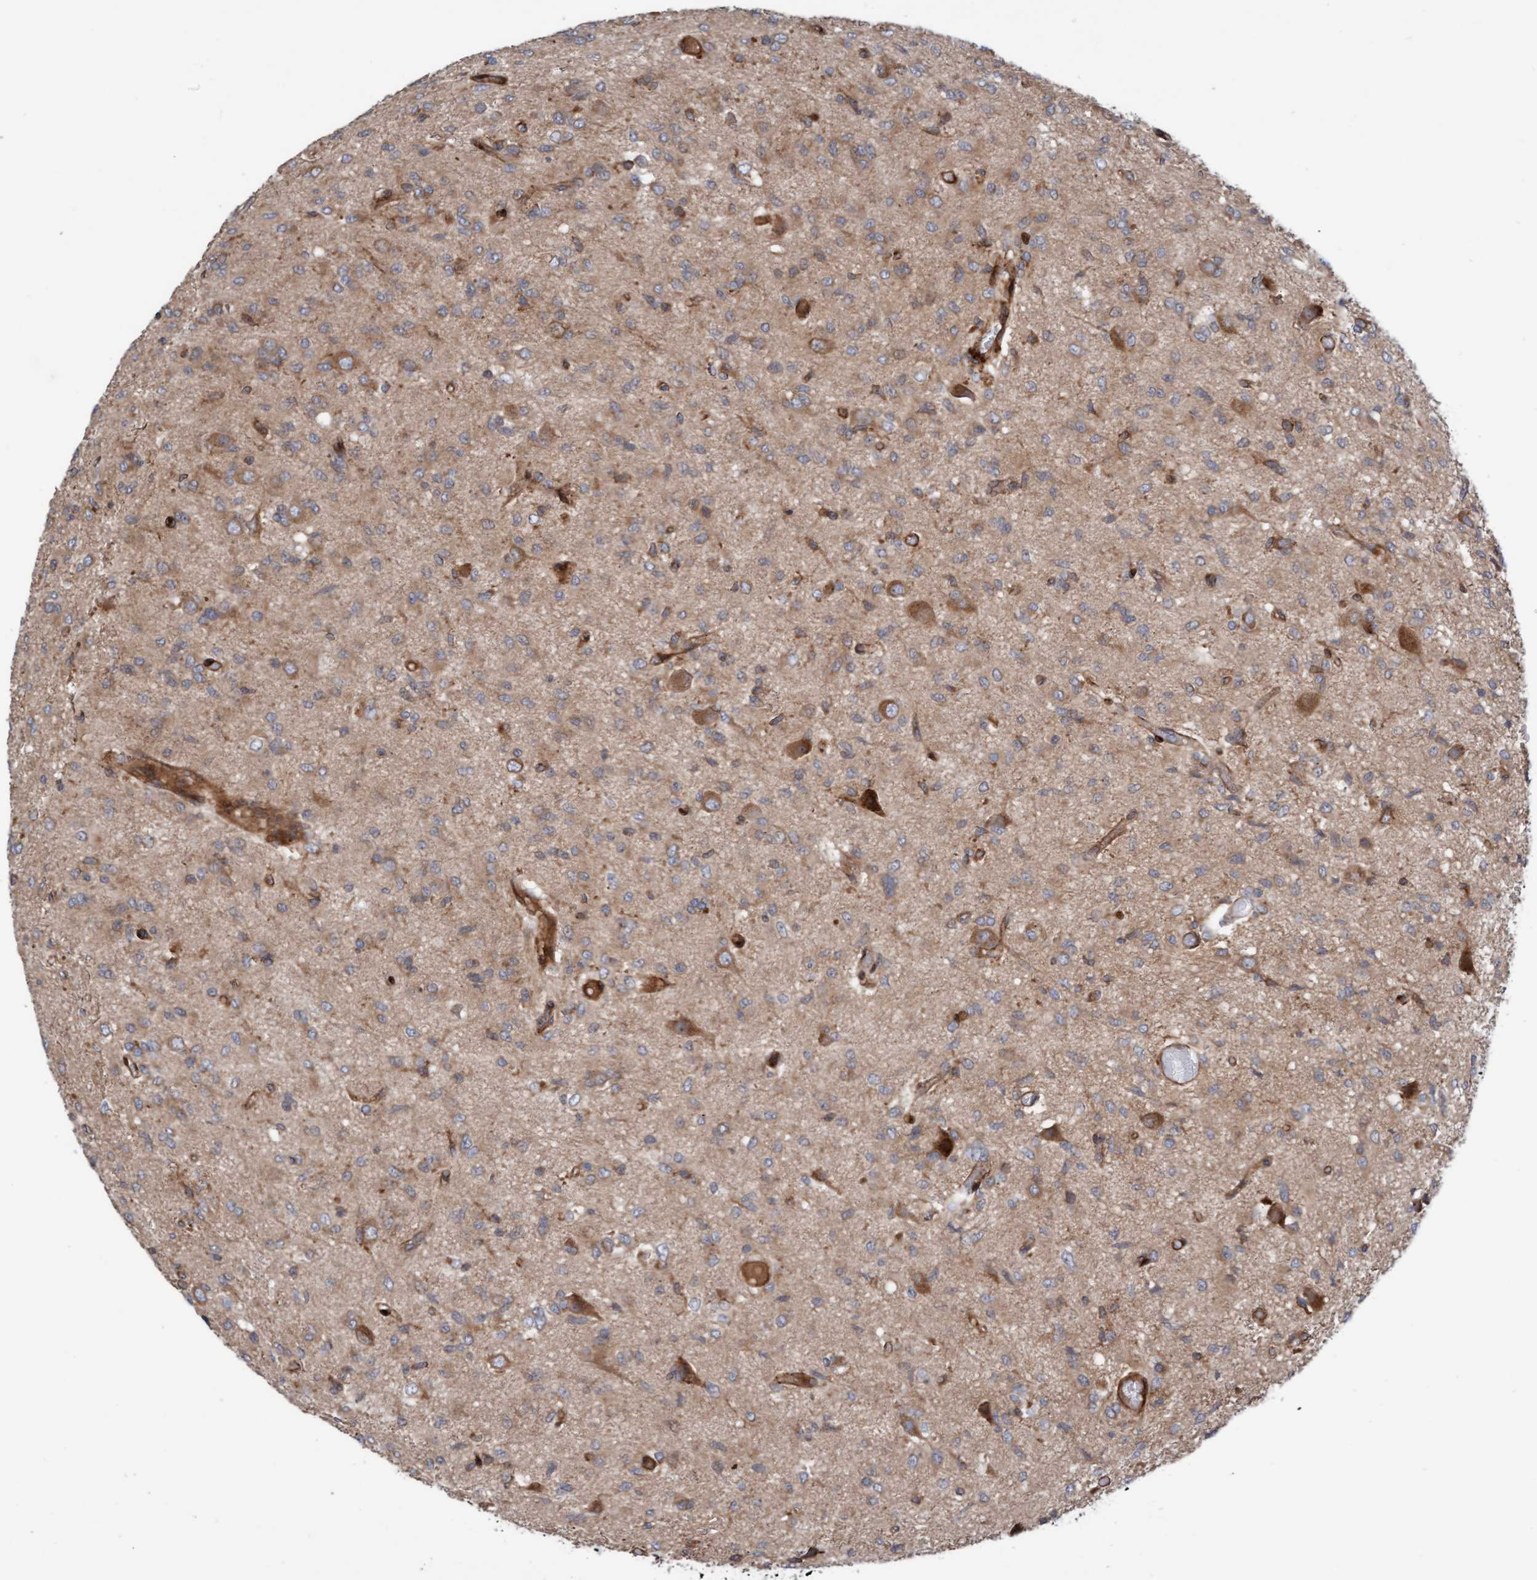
{"staining": {"intensity": "weak", "quantity": ">75%", "location": "cytoplasmic/membranous"}, "tissue": "glioma", "cell_type": "Tumor cells", "image_type": "cancer", "snomed": [{"axis": "morphology", "description": "Glioma, malignant, High grade"}, {"axis": "topography", "description": "Brain"}], "caption": "This is an image of immunohistochemistry (IHC) staining of glioma, which shows weak positivity in the cytoplasmic/membranous of tumor cells.", "gene": "KIAA0753", "patient": {"sex": "female", "age": 59}}